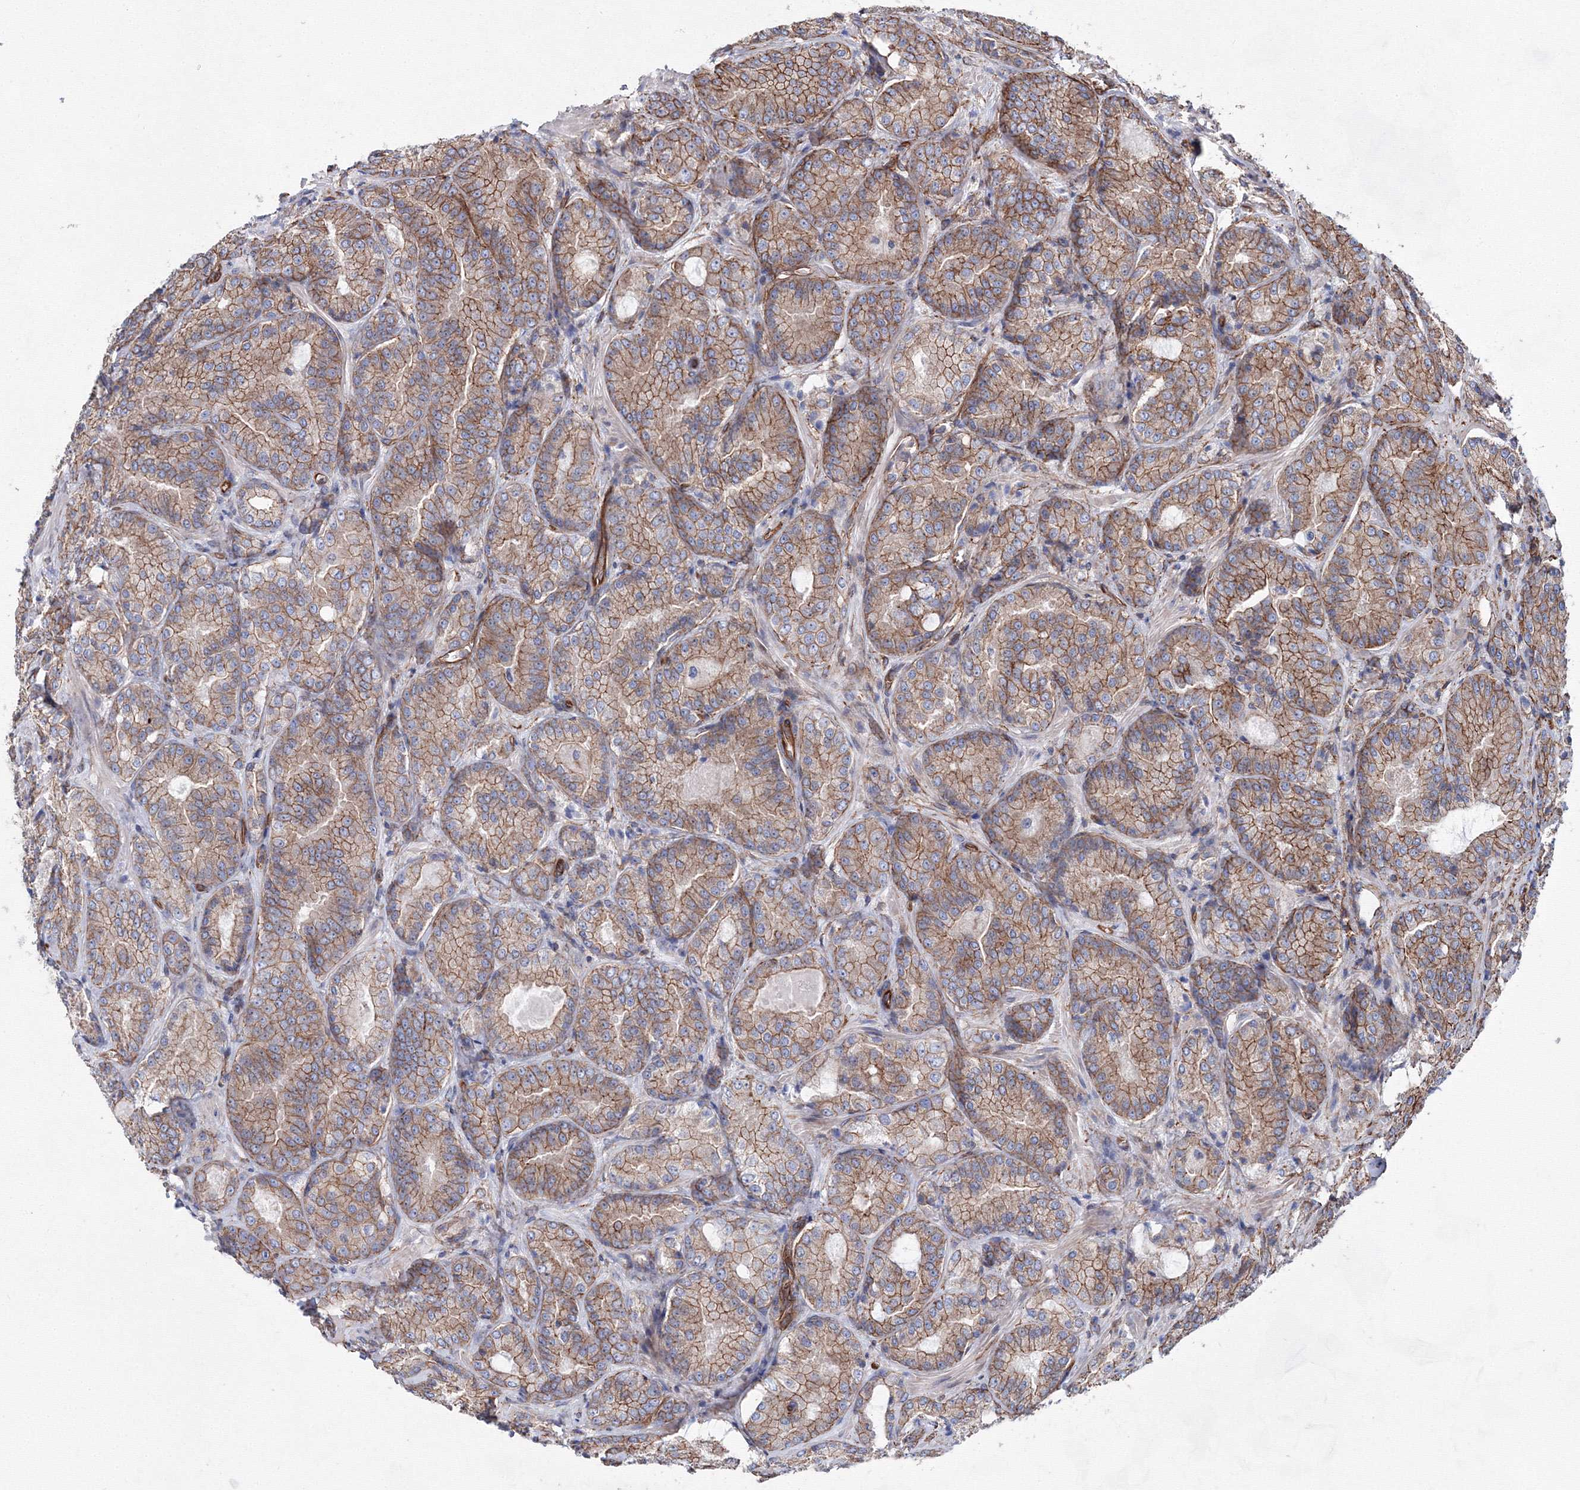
{"staining": {"intensity": "moderate", "quantity": "25%-75%", "location": "cytoplasmic/membranous"}, "tissue": "prostate cancer", "cell_type": "Tumor cells", "image_type": "cancer", "snomed": [{"axis": "morphology", "description": "Adenocarcinoma, Low grade"}, {"axis": "topography", "description": "Prostate"}], "caption": "The image demonstrates staining of adenocarcinoma (low-grade) (prostate), revealing moderate cytoplasmic/membranous protein expression (brown color) within tumor cells.", "gene": "ANKRD37", "patient": {"sex": "male", "age": 74}}